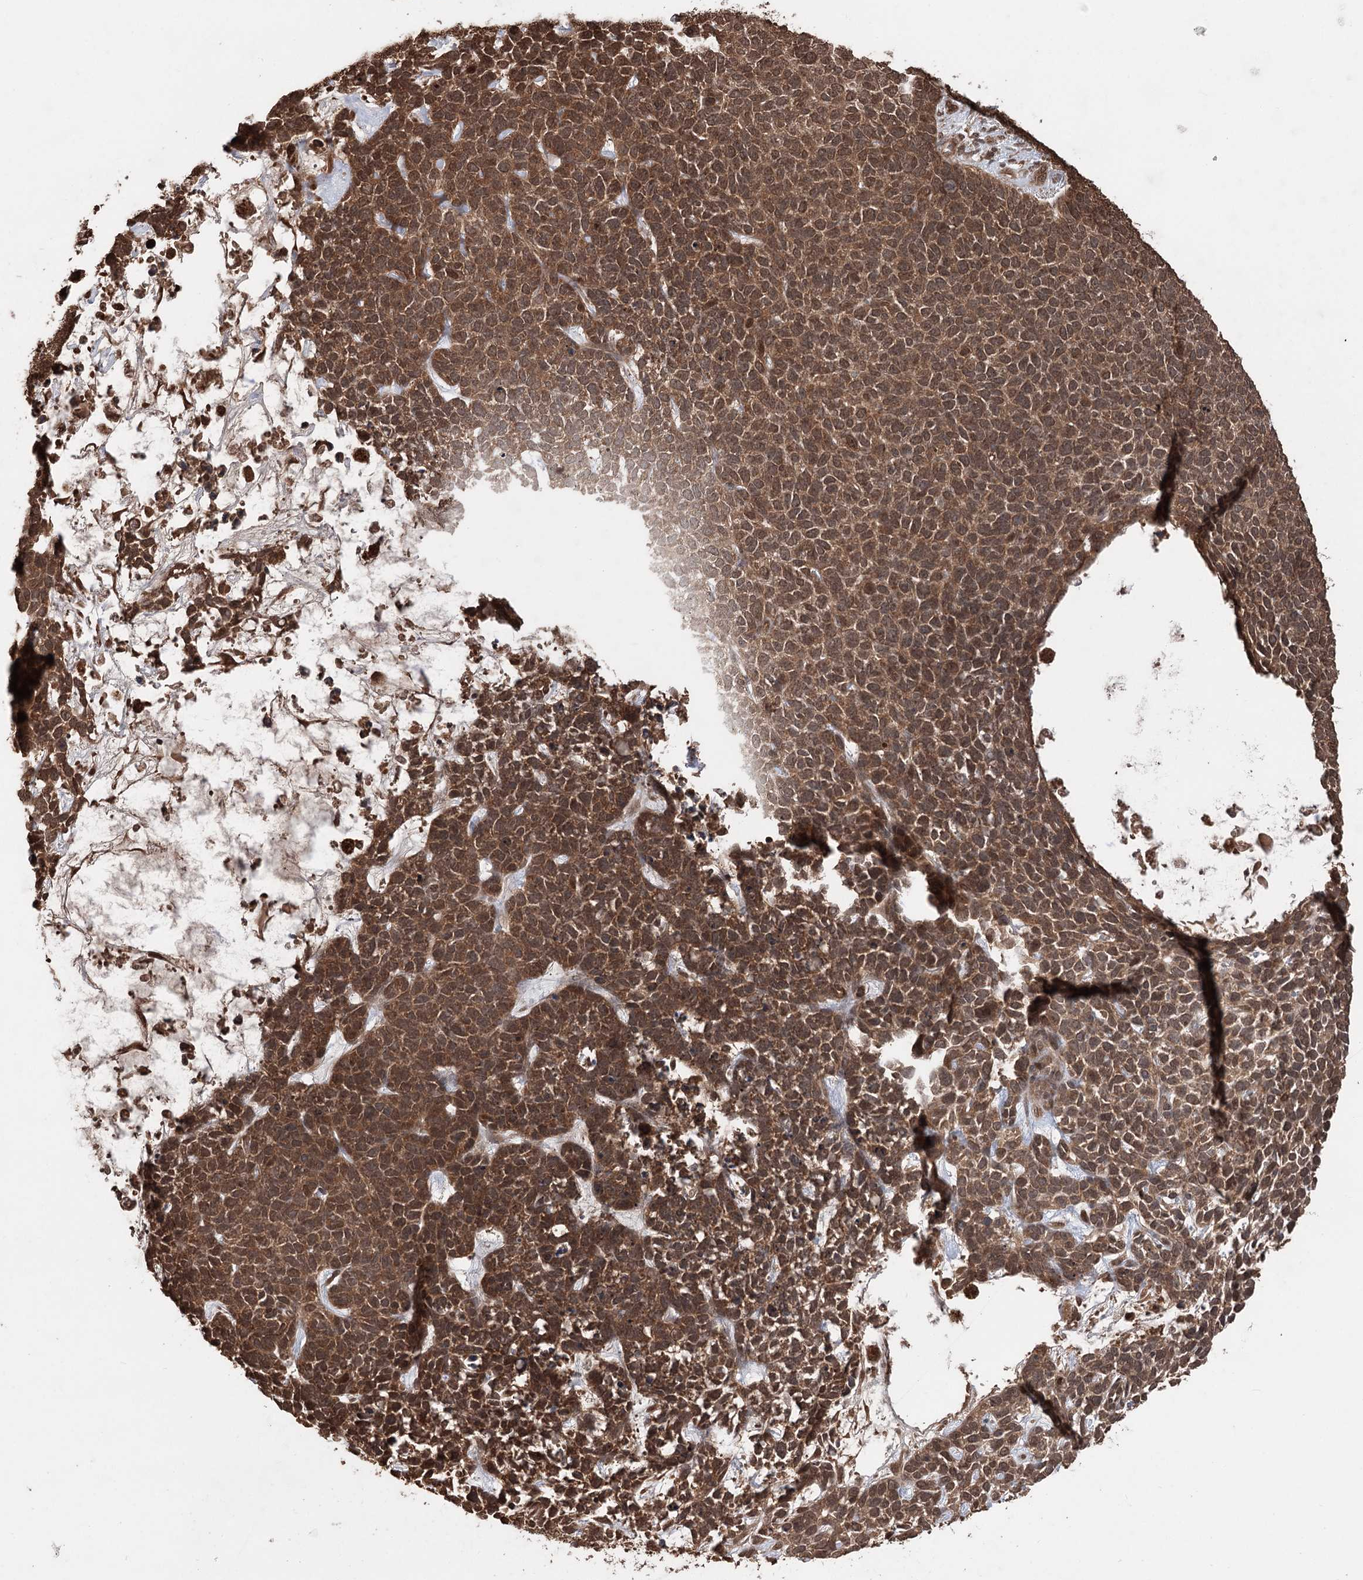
{"staining": {"intensity": "moderate", "quantity": ">75%", "location": "cytoplasmic/membranous,nuclear"}, "tissue": "skin cancer", "cell_type": "Tumor cells", "image_type": "cancer", "snomed": [{"axis": "morphology", "description": "Basal cell carcinoma"}, {"axis": "topography", "description": "Skin"}], "caption": "A medium amount of moderate cytoplasmic/membranous and nuclear expression is appreciated in approximately >75% of tumor cells in skin basal cell carcinoma tissue. The protein of interest is shown in brown color, while the nuclei are stained blue.", "gene": "N6AMT1", "patient": {"sex": "female", "age": 84}}